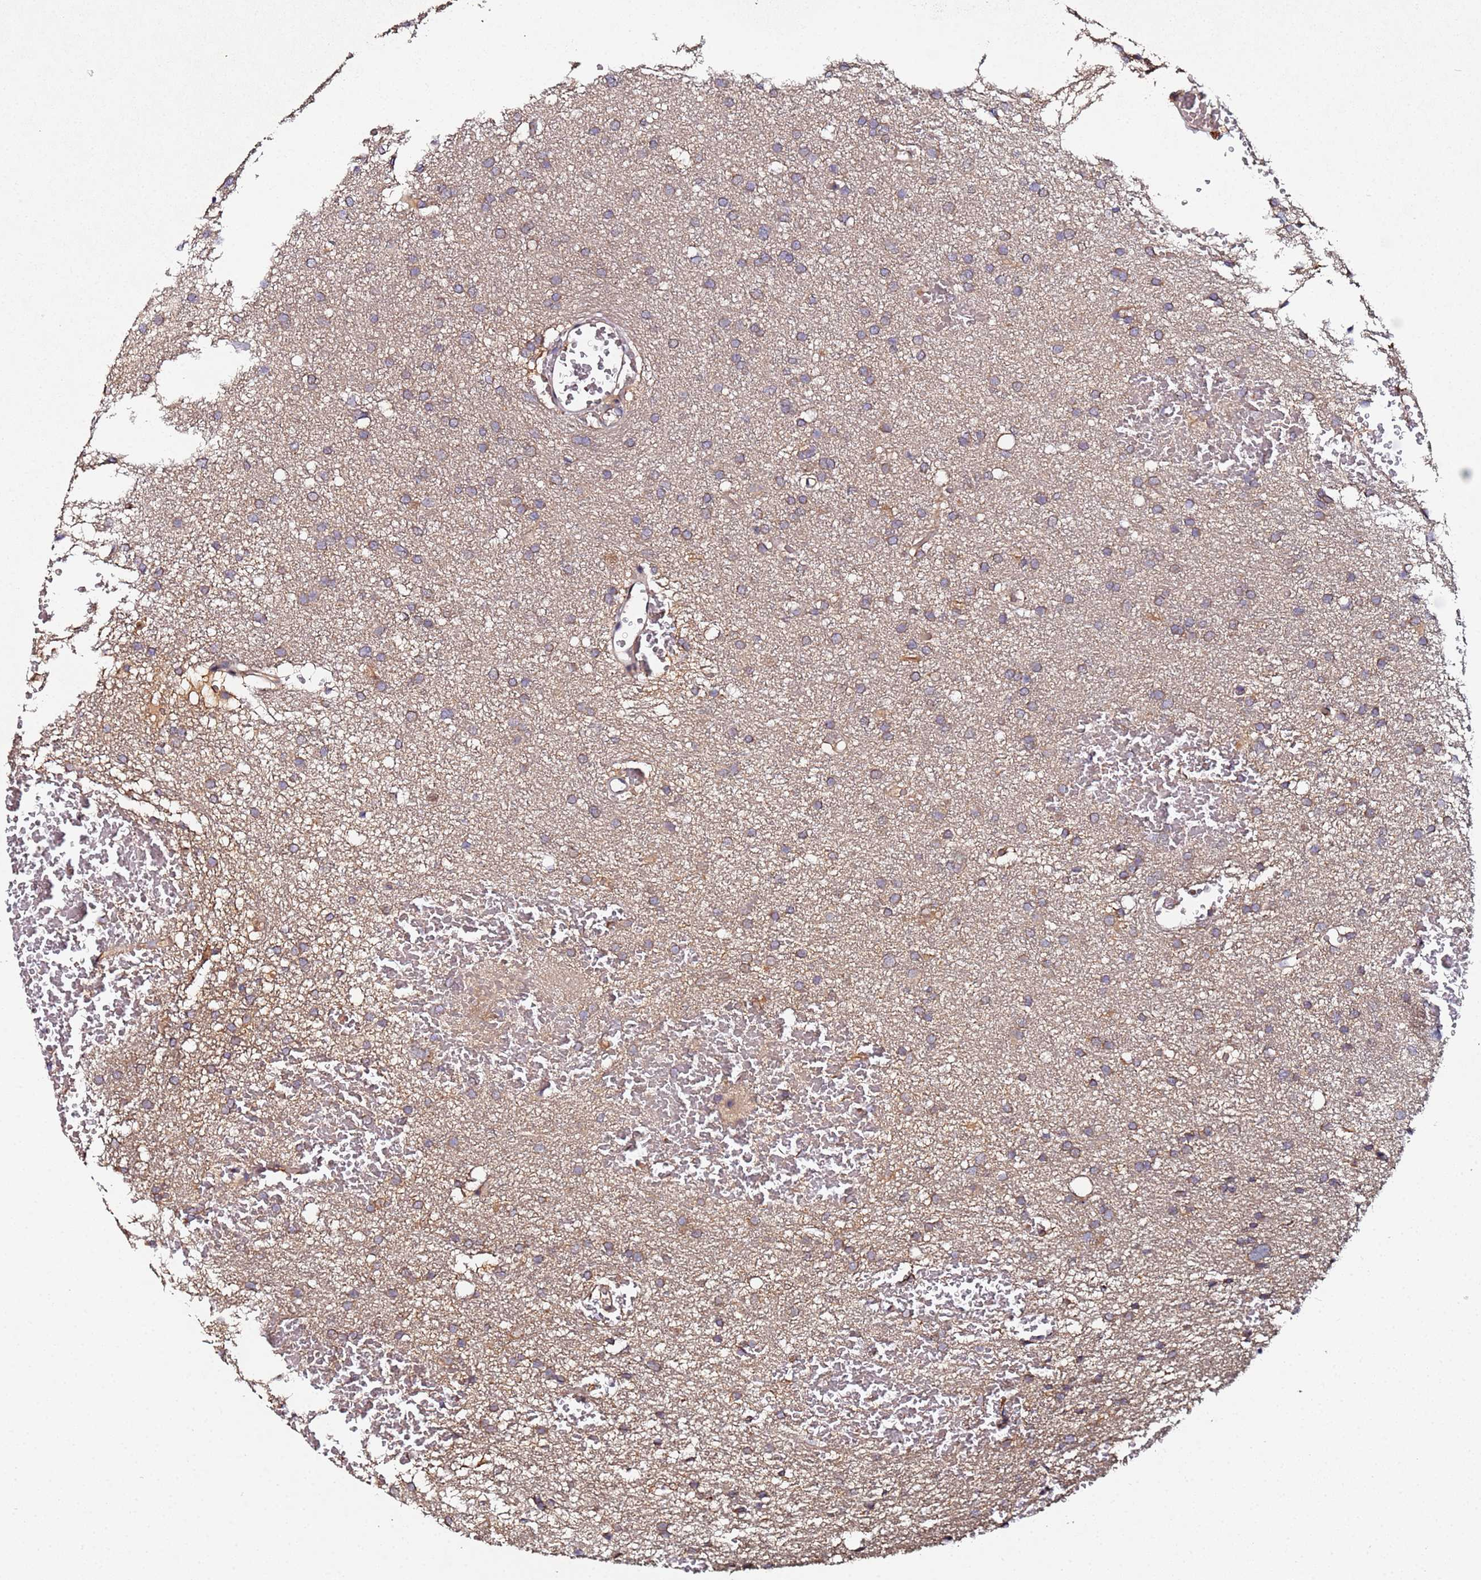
{"staining": {"intensity": "weak", "quantity": "25%-75%", "location": "cytoplasmic/membranous"}, "tissue": "glioma", "cell_type": "Tumor cells", "image_type": "cancer", "snomed": [{"axis": "morphology", "description": "Glioma, malignant, High grade"}, {"axis": "topography", "description": "Cerebral cortex"}], "caption": "Immunohistochemistry (DAB) staining of high-grade glioma (malignant) reveals weak cytoplasmic/membranous protein expression in about 25%-75% of tumor cells. (IHC, brightfield microscopy, high magnification).", "gene": "OSER1", "patient": {"sex": "female", "age": 36}}